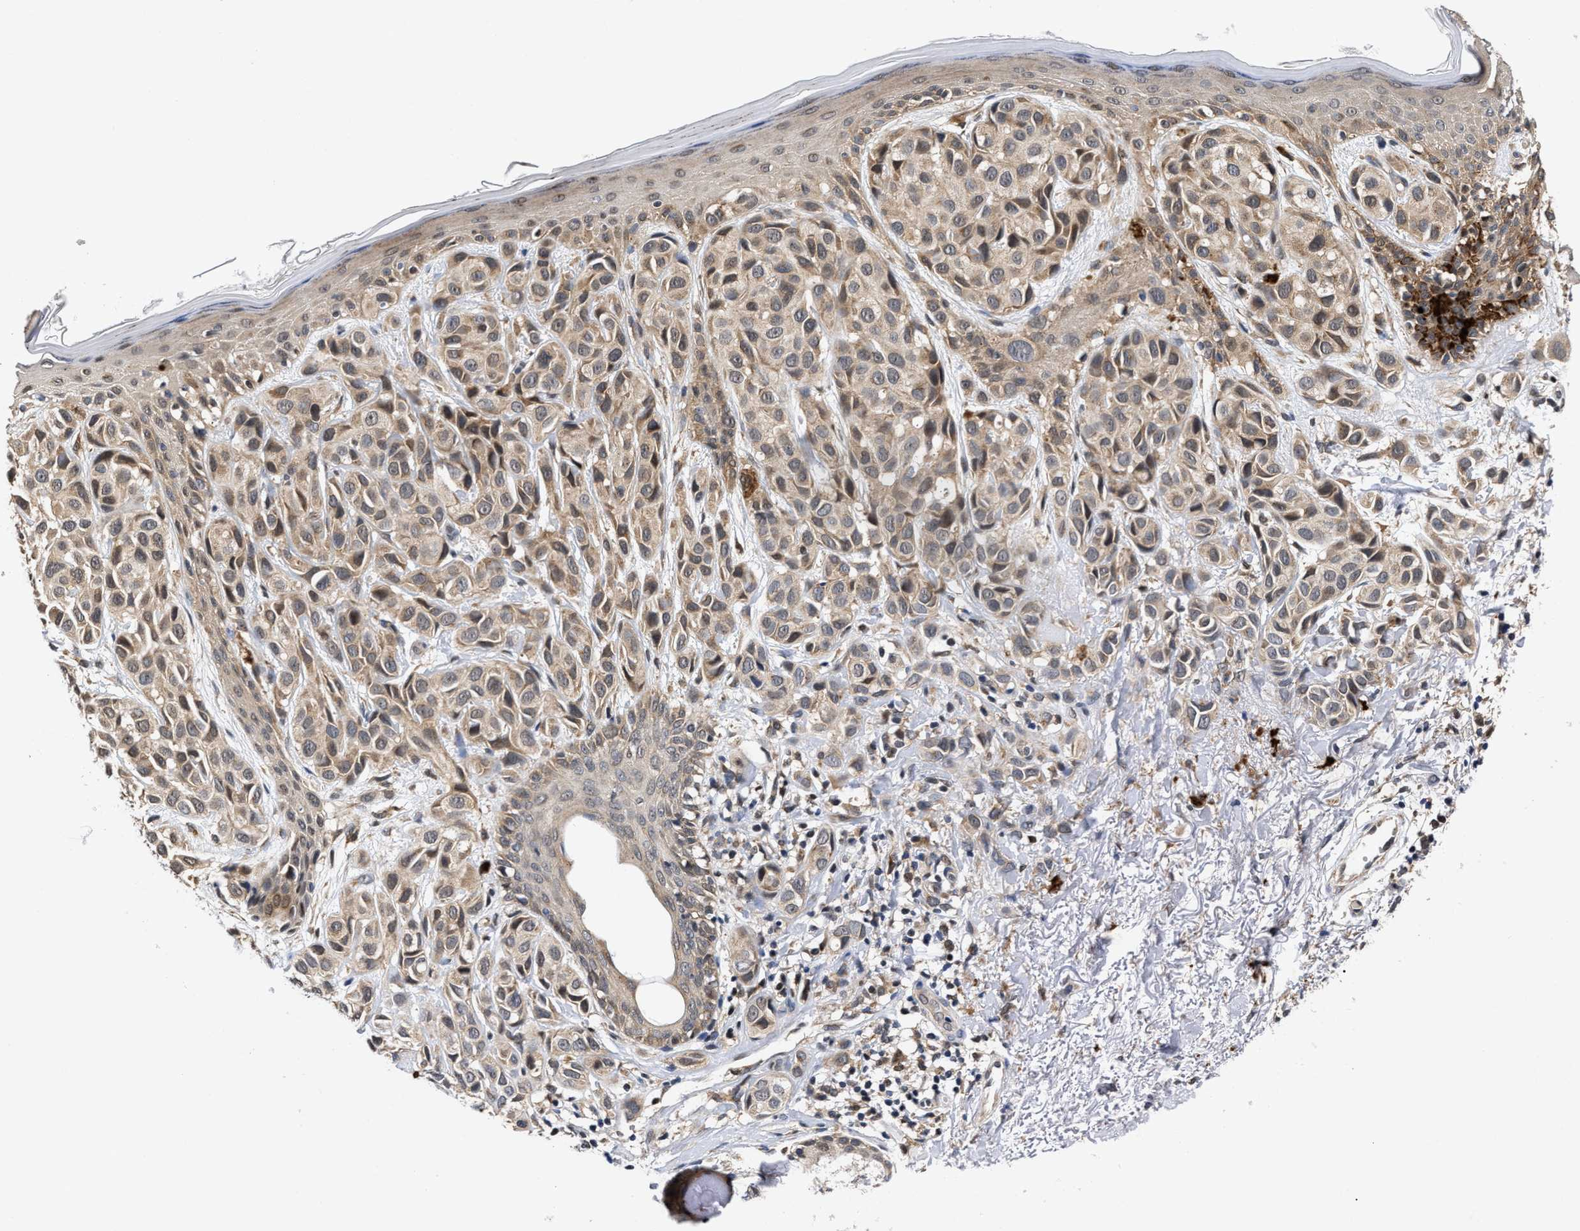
{"staining": {"intensity": "weak", "quantity": ">75%", "location": "cytoplasmic/membranous"}, "tissue": "melanoma", "cell_type": "Tumor cells", "image_type": "cancer", "snomed": [{"axis": "morphology", "description": "Malignant melanoma, NOS"}, {"axis": "topography", "description": "Skin"}], "caption": "About >75% of tumor cells in human malignant melanoma exhibit weak cytoplasmic/membranous protein staining as visualized by brown immunohistochemical staining.", "gene": "CLIP2", "patient": {"sex": "female", "age": 58}}